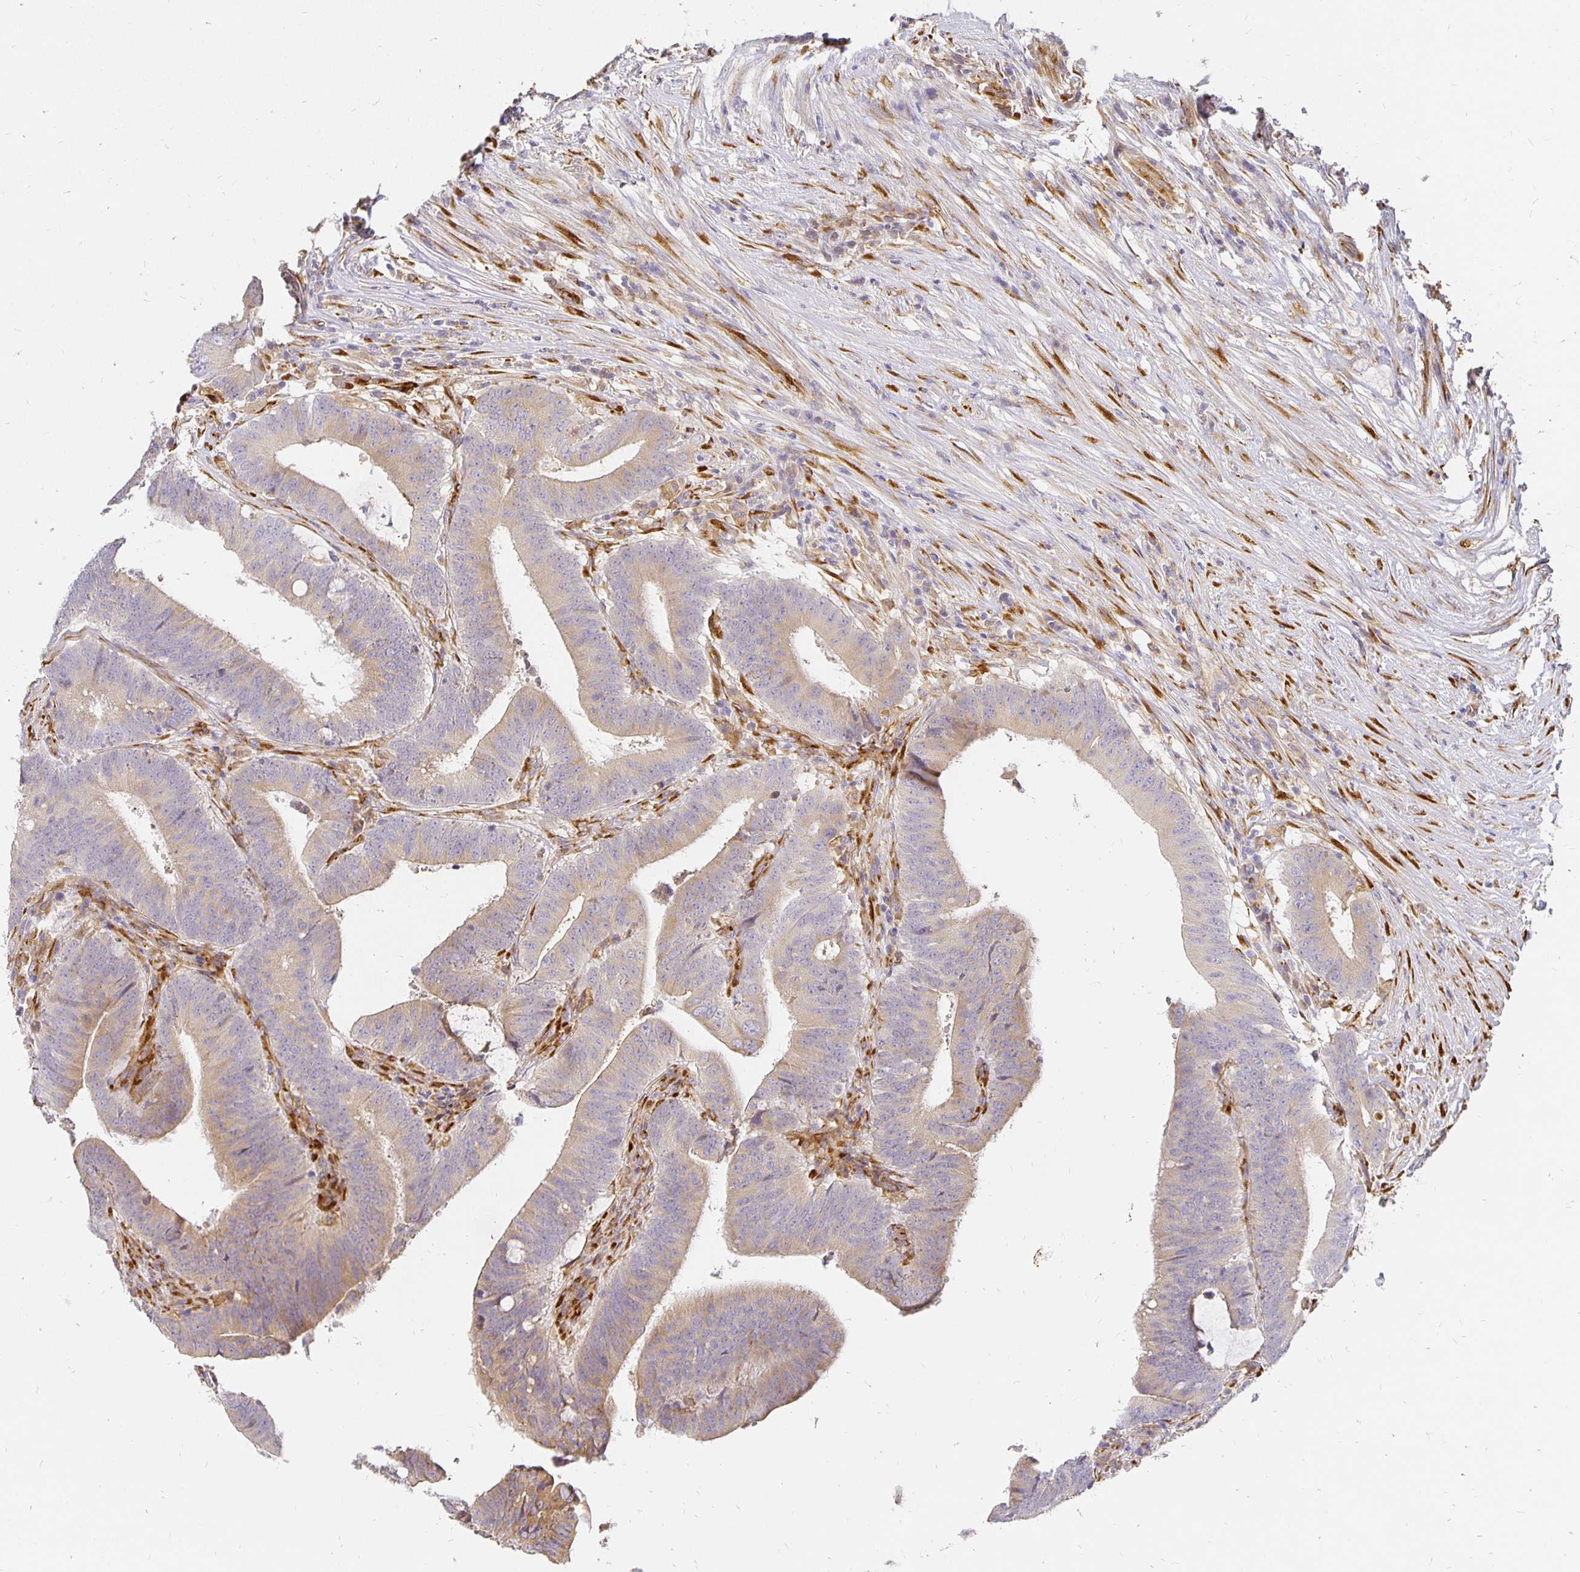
{"staining": {"intensity": "weak", "quantity": ">75%", "location": "cytoplasmic/membranous"}, "tissue": "colorectal cancer", "cell_type": "Tumor cells", "image_type": "cancer", "snomed": [{"axis": "morphology", "description": "Adenocarcinoma, NOS"}, {"axis": "topography", "description": "Colon"}], "caption": "Immunohistochemical staining of colorectal cancer displays low levels of weak cytoplasmic/membranous protein expression in about >75% of tumor cells.", "gene": "PLOD1", "patient": {"sex": "female", "age": 43}}